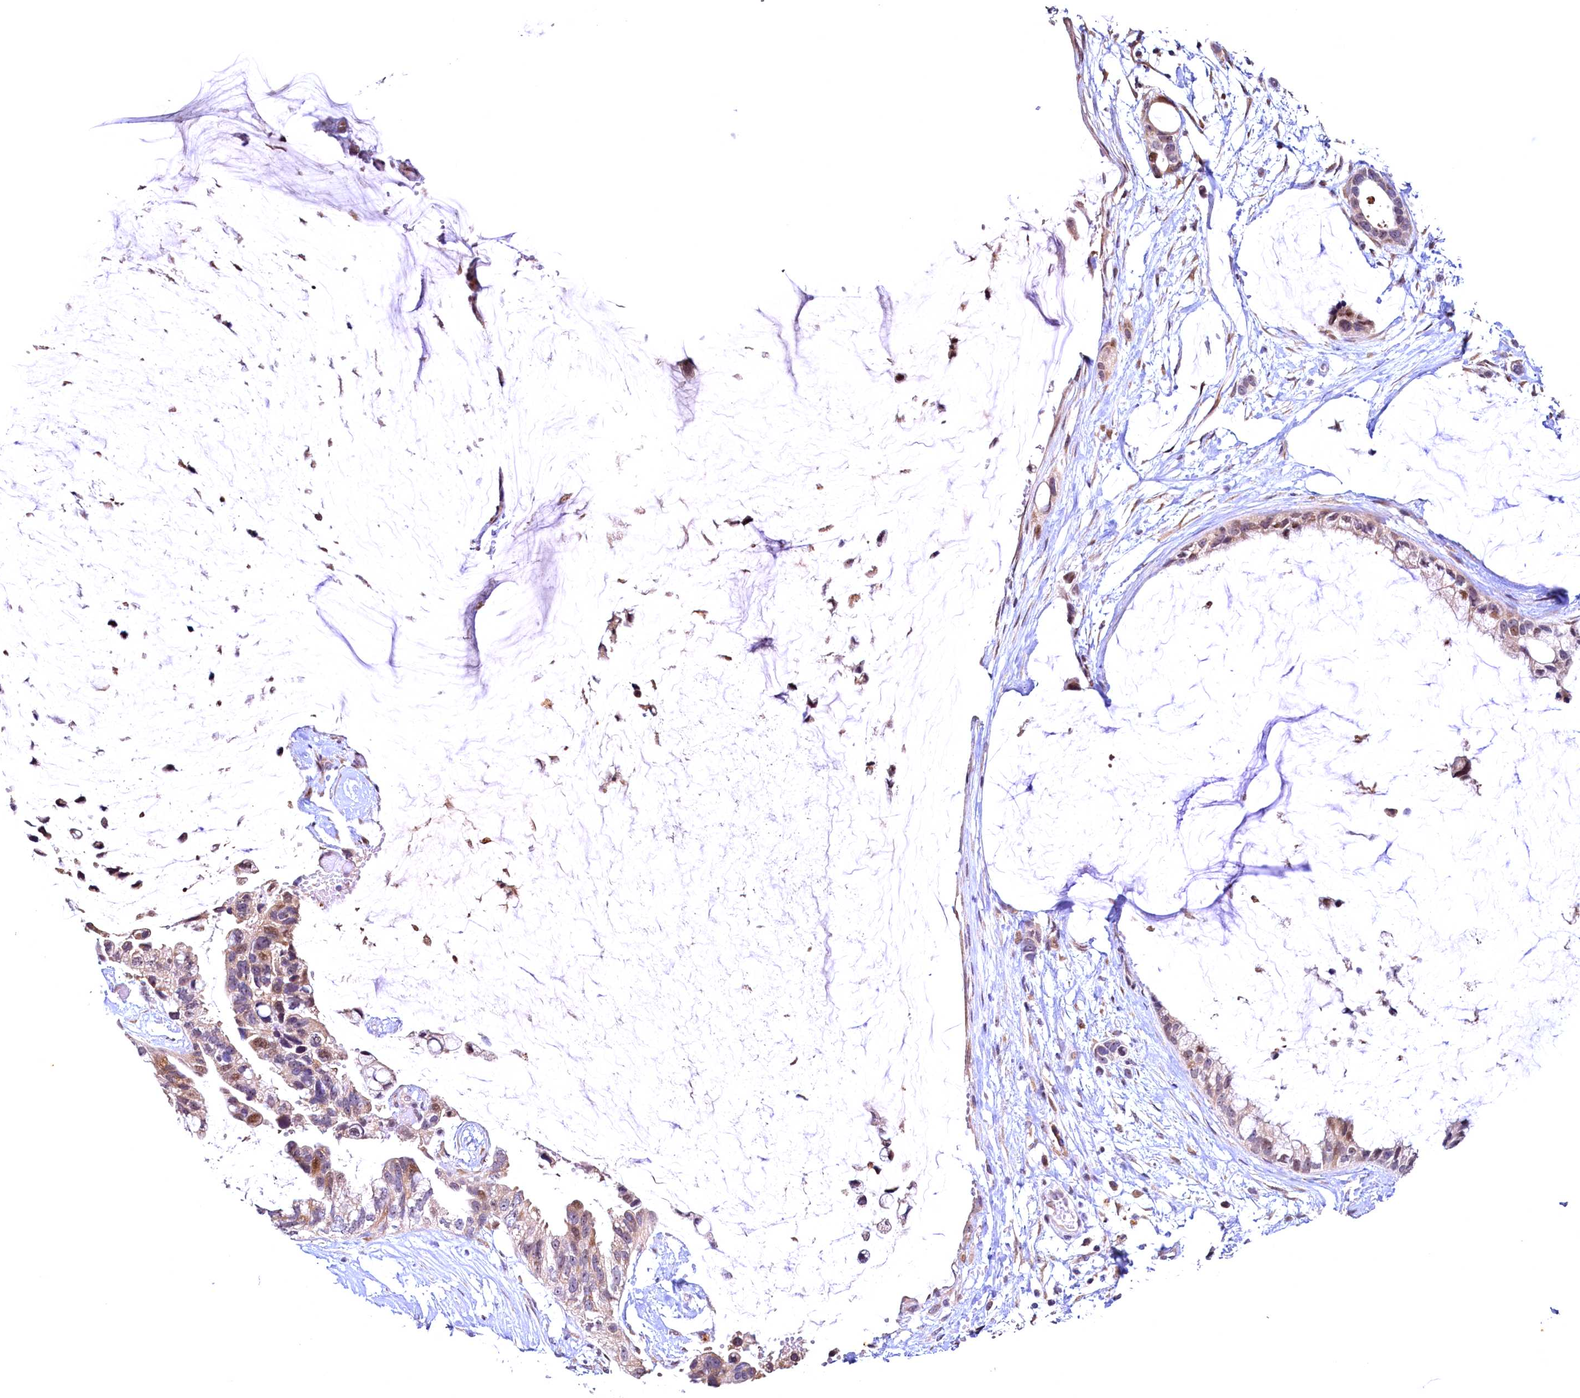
{"staining": {"intensity": "moderate", "quantity": "<25%", "location": "cytoplasmic/membranous,nuclear"}, "tissue": "ovarian cancer", "cell_type": "Tumor cells", "image_type": "cancer", "snomed": [{"axis": "morphology", "description": "Cystadenocarcinoma, mucinous, NOS"}, {"axis": "topography", "description": "Ovary"}], "caption": "An immunohistochemistry (IHC) micrograph of neoplastic tissue is shown. Protein staining in brown shows moderate cytoplasmic/membranous and nuclear positivity in ovarian cancer (mucinous cystadenocarcinoma) within tumor cells. Nuclei are stained in blue.", "gene": "LATS2", "patient": {"sex": "female", "age": 39}}